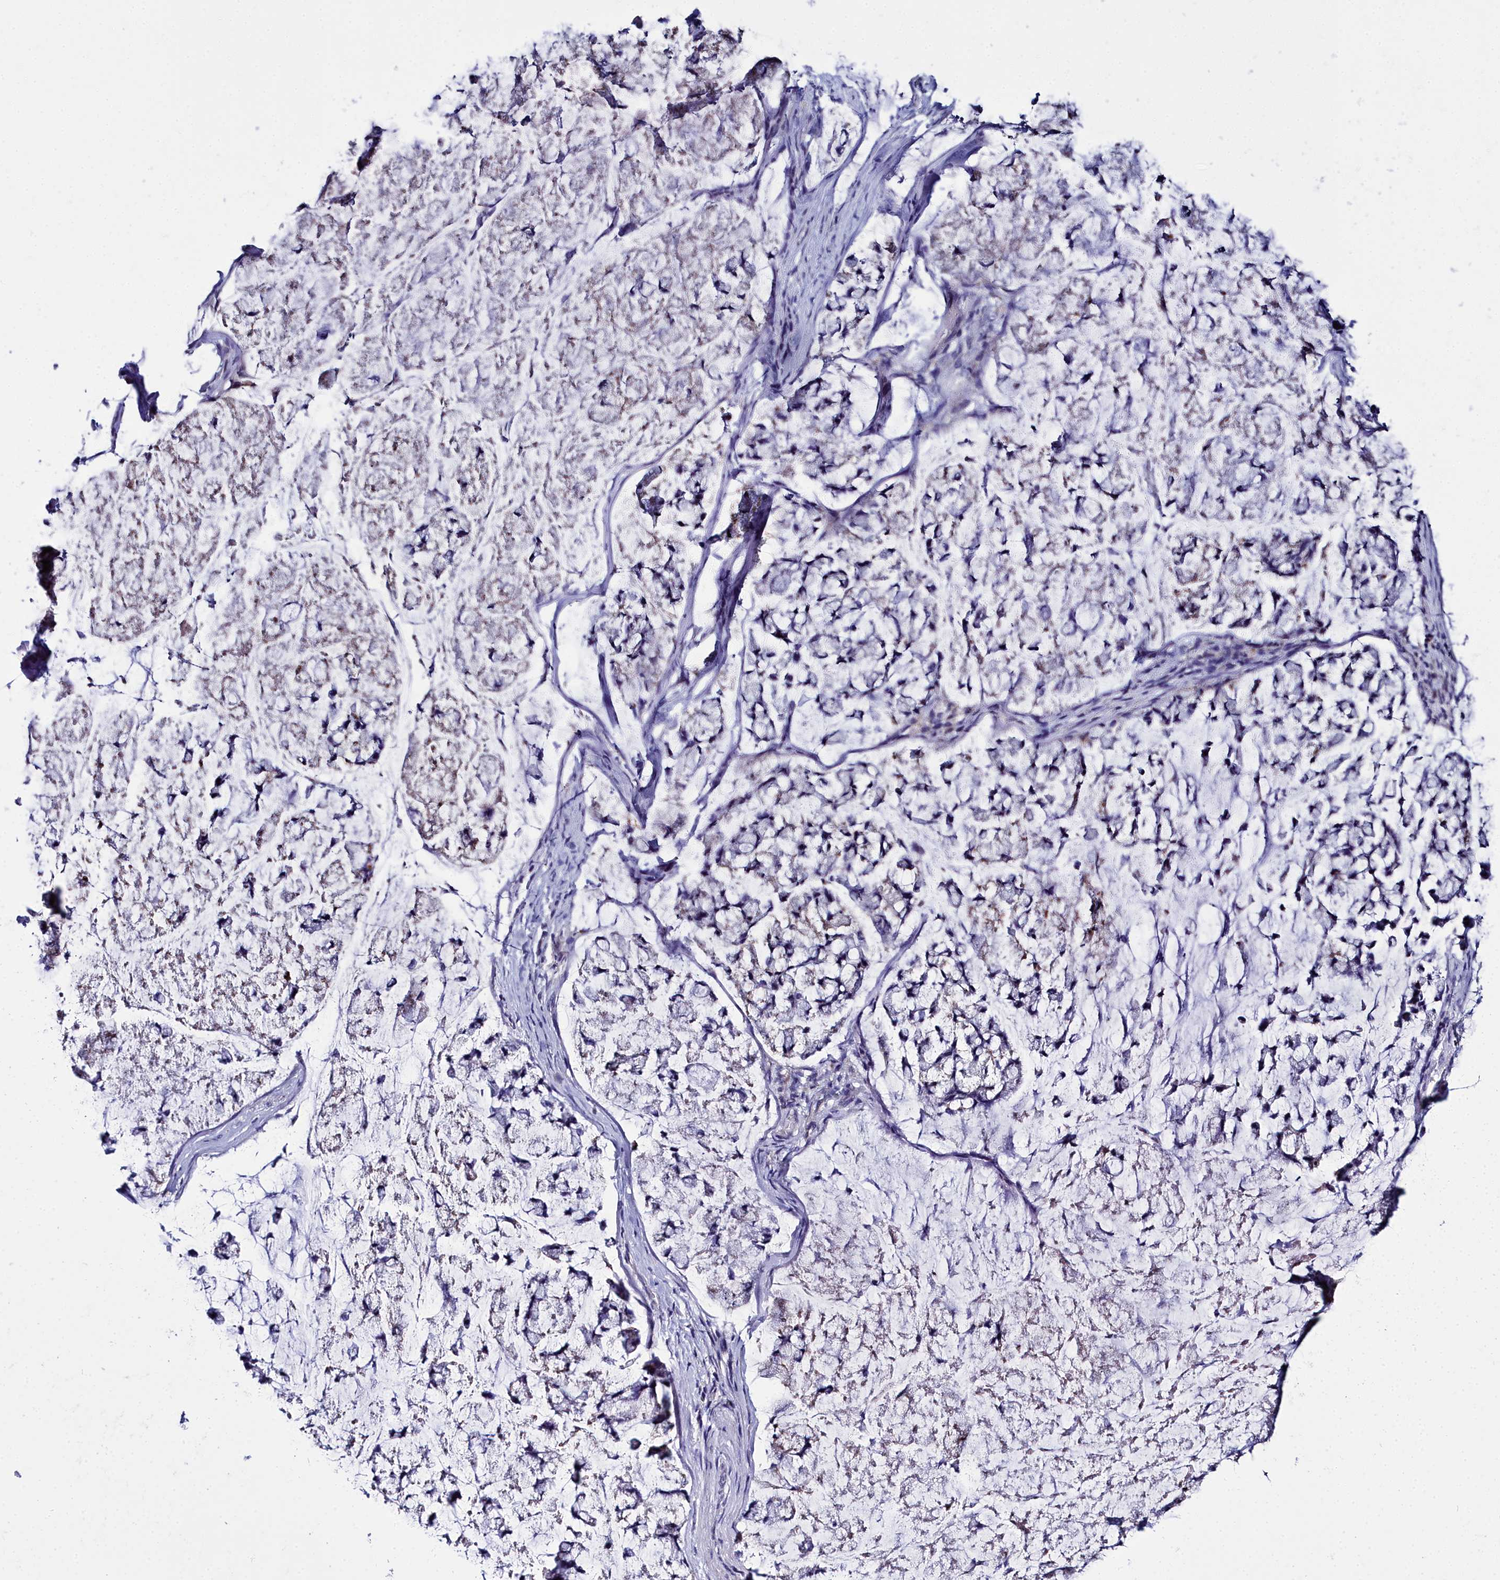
{"staining": {"intensity": "negative", "quantity": "none", "location": "none"}, "tissue": "stomach cancer", "cell_type": "Tumor cells", "image_type": "cancer", "snomed": [{"axis": "morphology", "description": "Adenocarcinoma, NOS"}, {"axis": "topography", "description": "Stomach, lower"}], "caption": "Tumor cells are negative for brown protein staining in adenocarcinoma (stomach).", "gene": "ELAPOR2", "patient": {"sex": "male", "age": 67}}